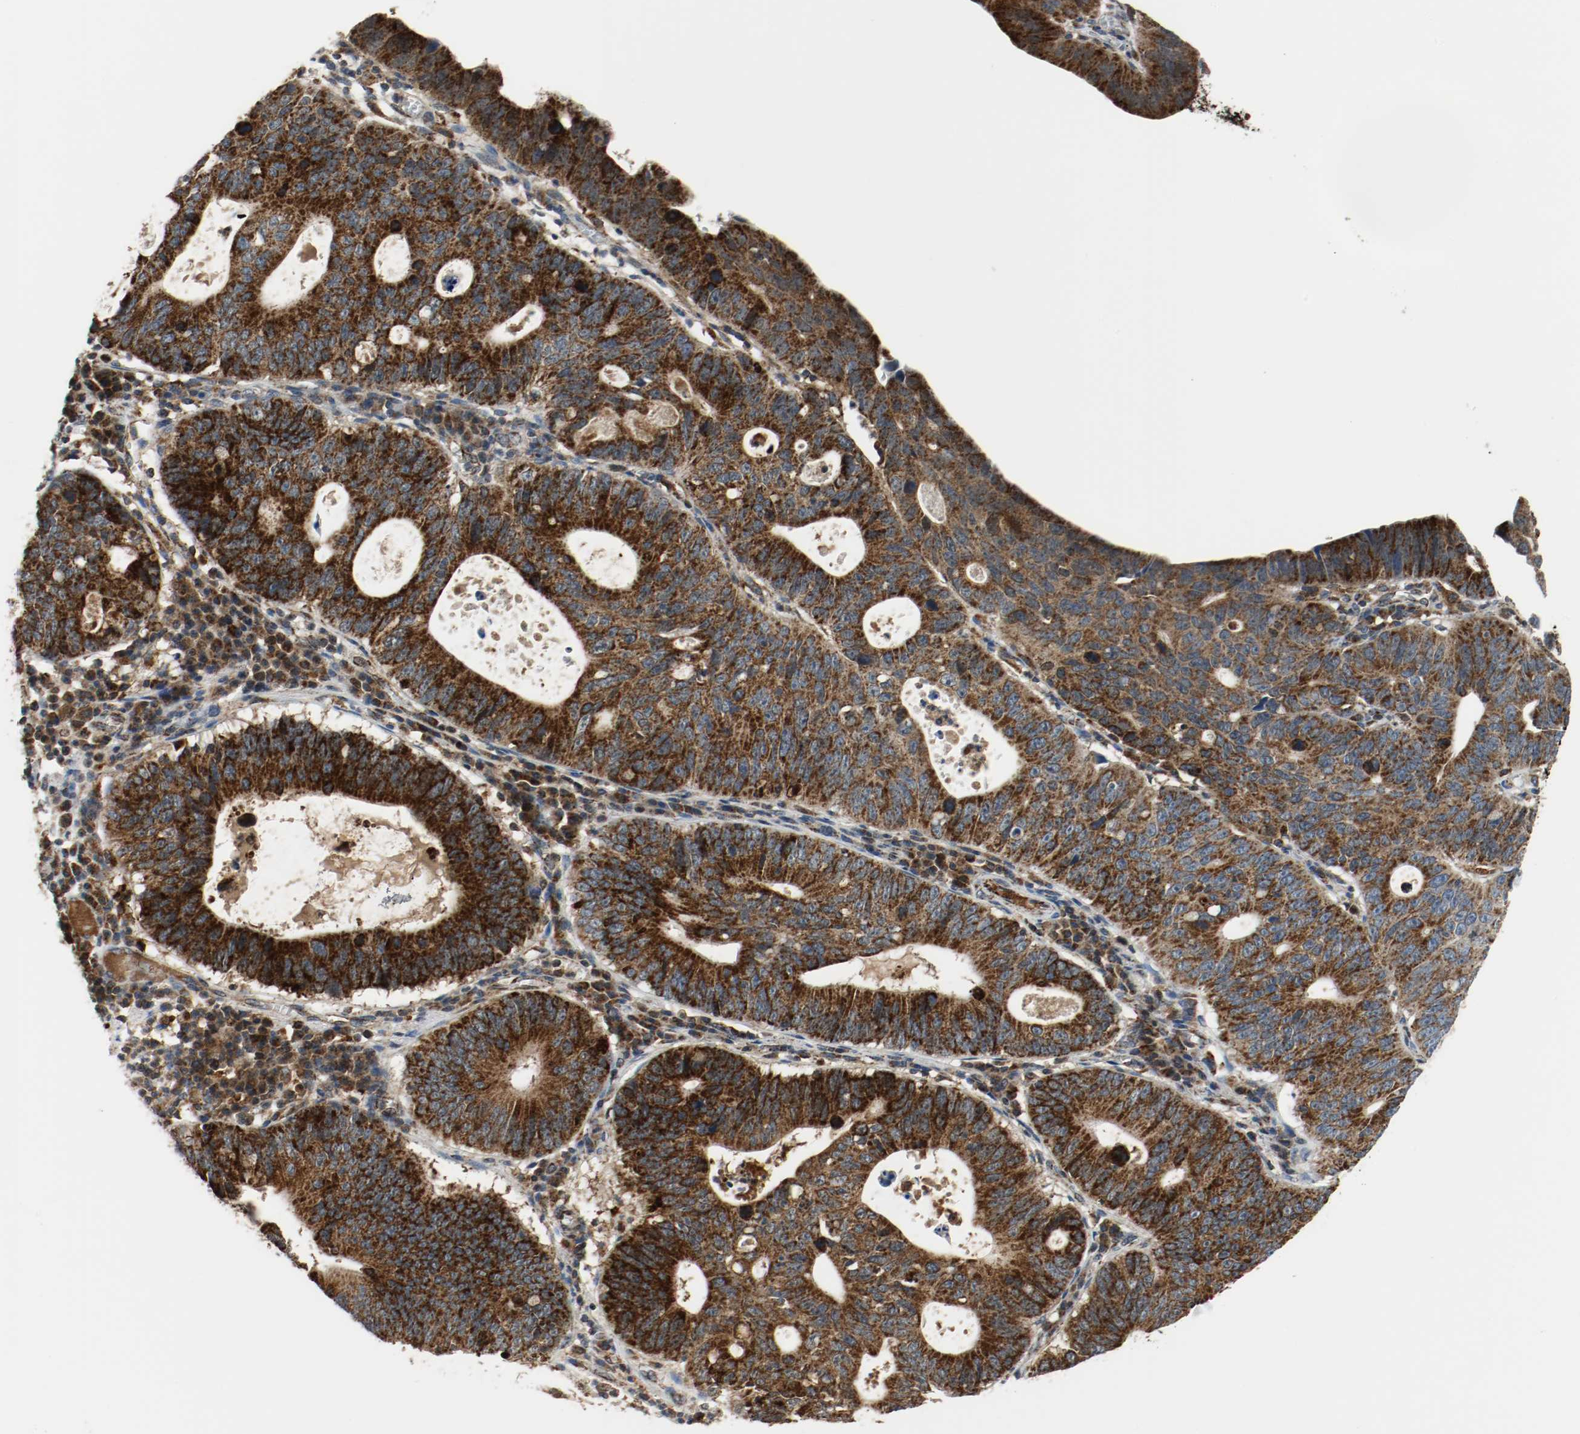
{"staining": {"intensity": "strong", "quantity": ">75%", "location": "cytoplasmic/membranous"}, "tissue": "stomach cancer", "cell_type": "Tumor cells", "image_type": "cancer", "snomed": [{"axis": "morphology", "description": "Adenocarcinoma, NOS"}, {"axis": "topography", "description": "Stomach"}], "caption": "Immunohistochemistry (IHC) of adenocarcinoma (stomach) reveals high levels of strong cytoplasmic/membranous expression in about >75% of tumor cells.", "gene": "TXNRD1", "patient": {"sex": "male", "age": 59}}